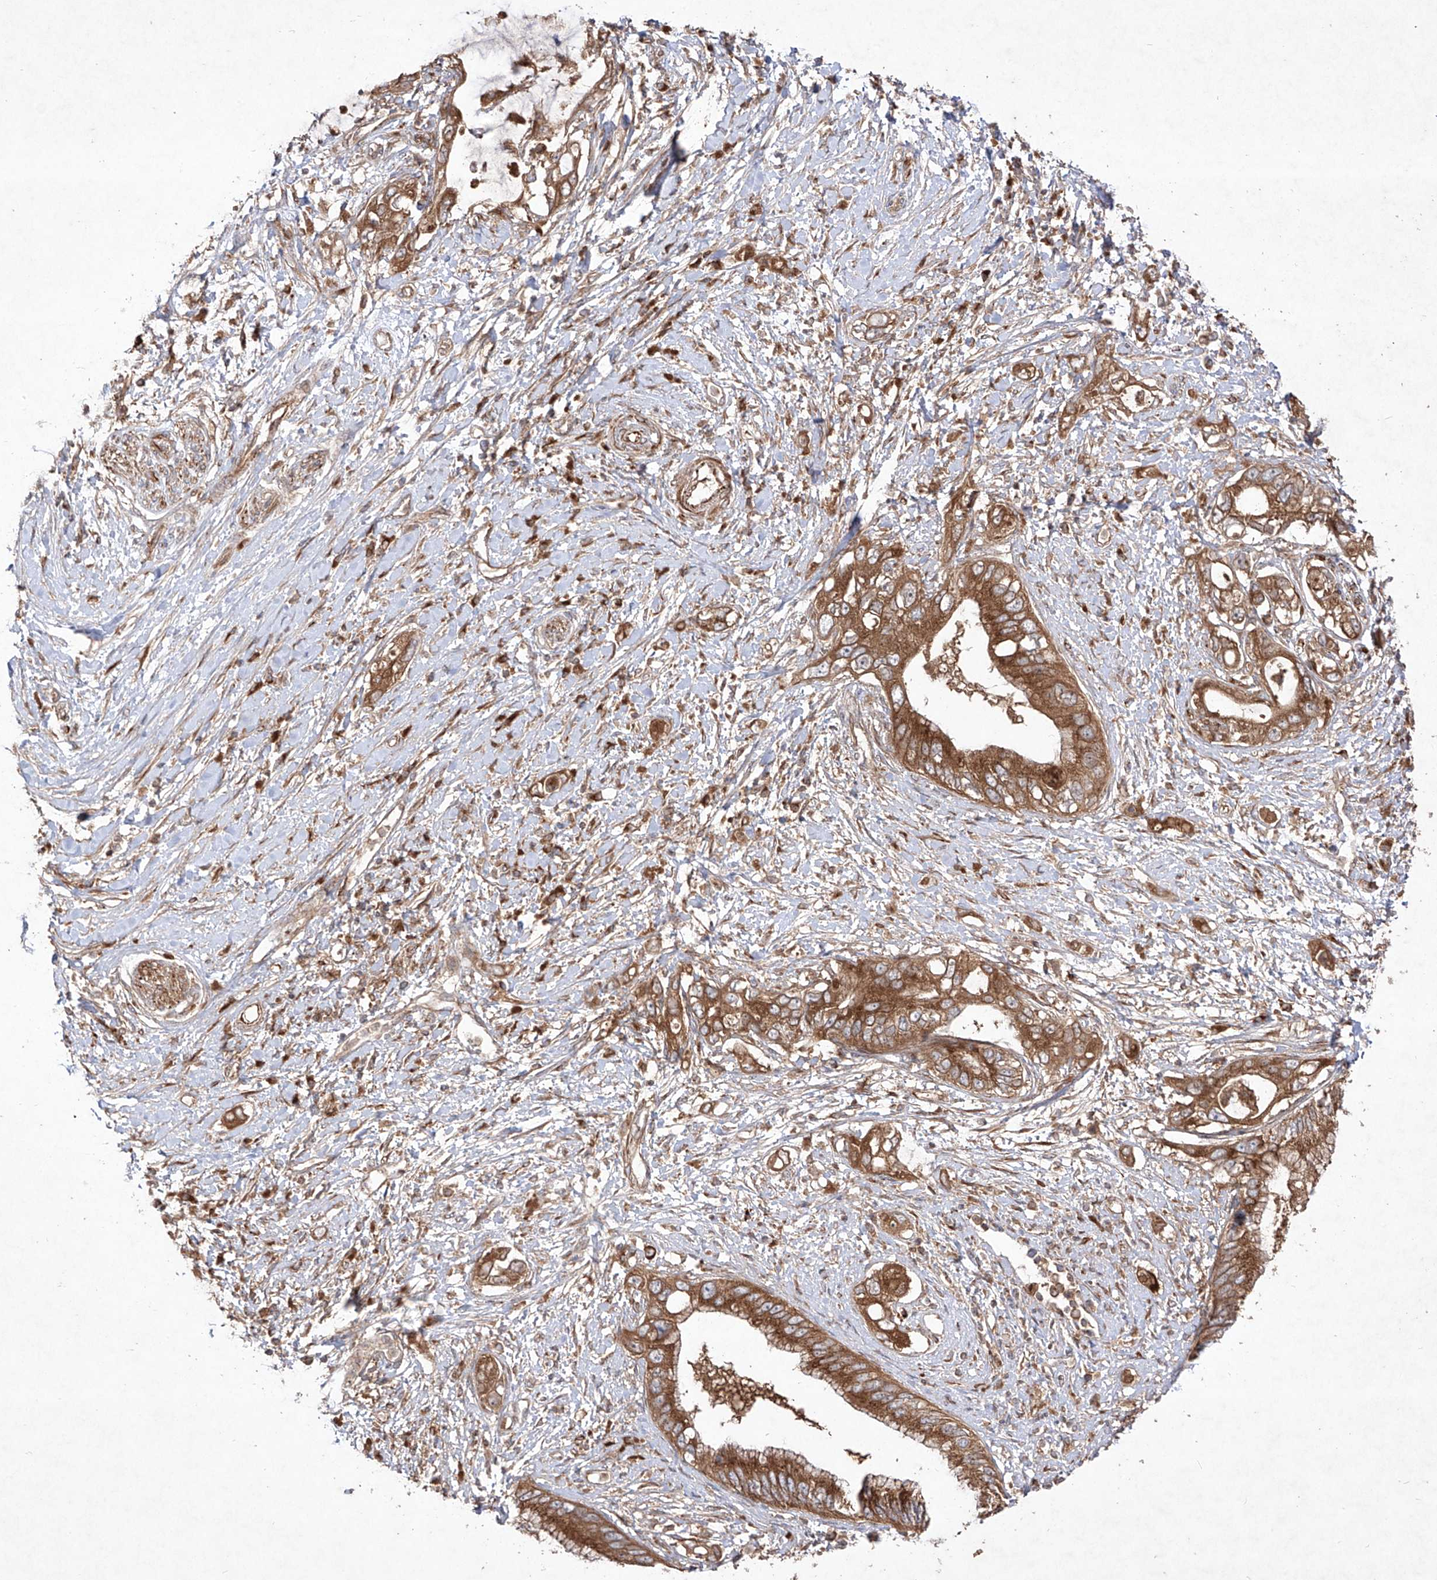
{"staining": {"intensity": "strong", "quantity": ">75%", "location": "cytoplasmic/membranous"}, "tissue": "pancreatic cancer", "cell_type": "Tumor cells", "image_type": "cancer", "snomed": [{"axis": "morphology", "description": "Inflammation, NOS"}, {"axis": "morphology", "description": "Adenocarcinoma, NOS"}, {"axis": "topography", "description": "Pancreas"}], "caption": "The immunohistochemical stain labels strong cytoplasmic/membranous staining in tumor cells of pancreatic cancer tissue.", "gene": "YKT6", "patient": {"sex": "female", "age": 56}}